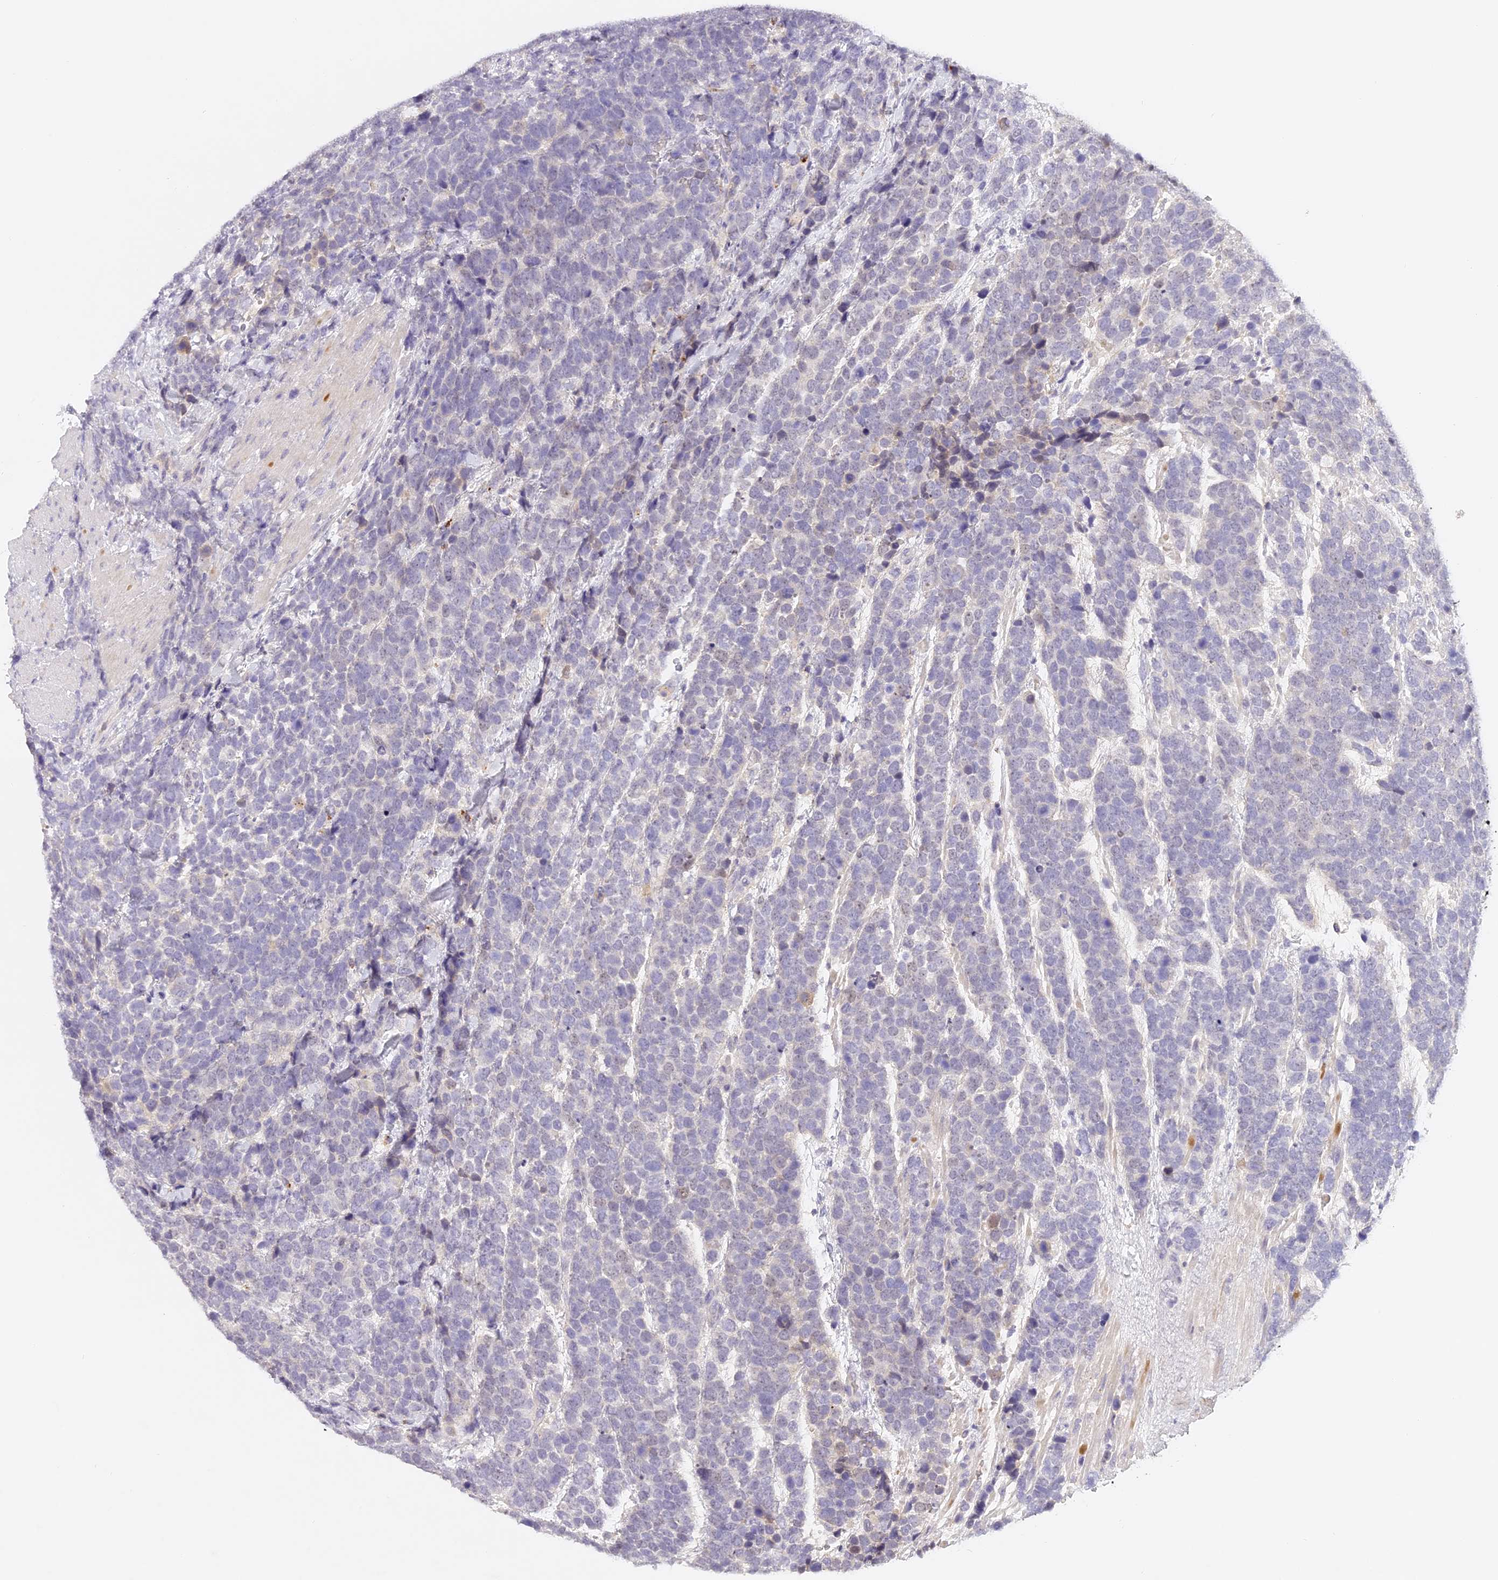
{"staining": {"intensity": "negative", "quantity": "none", "location": "none"}, "tissue": "urothelial cancer", "cell_type": "Tumor cells", "image_type": "cancer", "snomed": [{"axis": "morphology", "description": "Urothelial carcinoma, High grade"}, {"axis": "topography", "description": "Urinary bladder"}], "caption": "A histopathology image of human high-grade urothelial carcinoma is negative for staining in tumor cells. (Brightfield microscopy of DAB (3,3'-diaminobenzidine) immunohistochemistry (IHC) at high magnification).", "gene": "ELL3", "patient": {"sex": "female", "age": 82}}